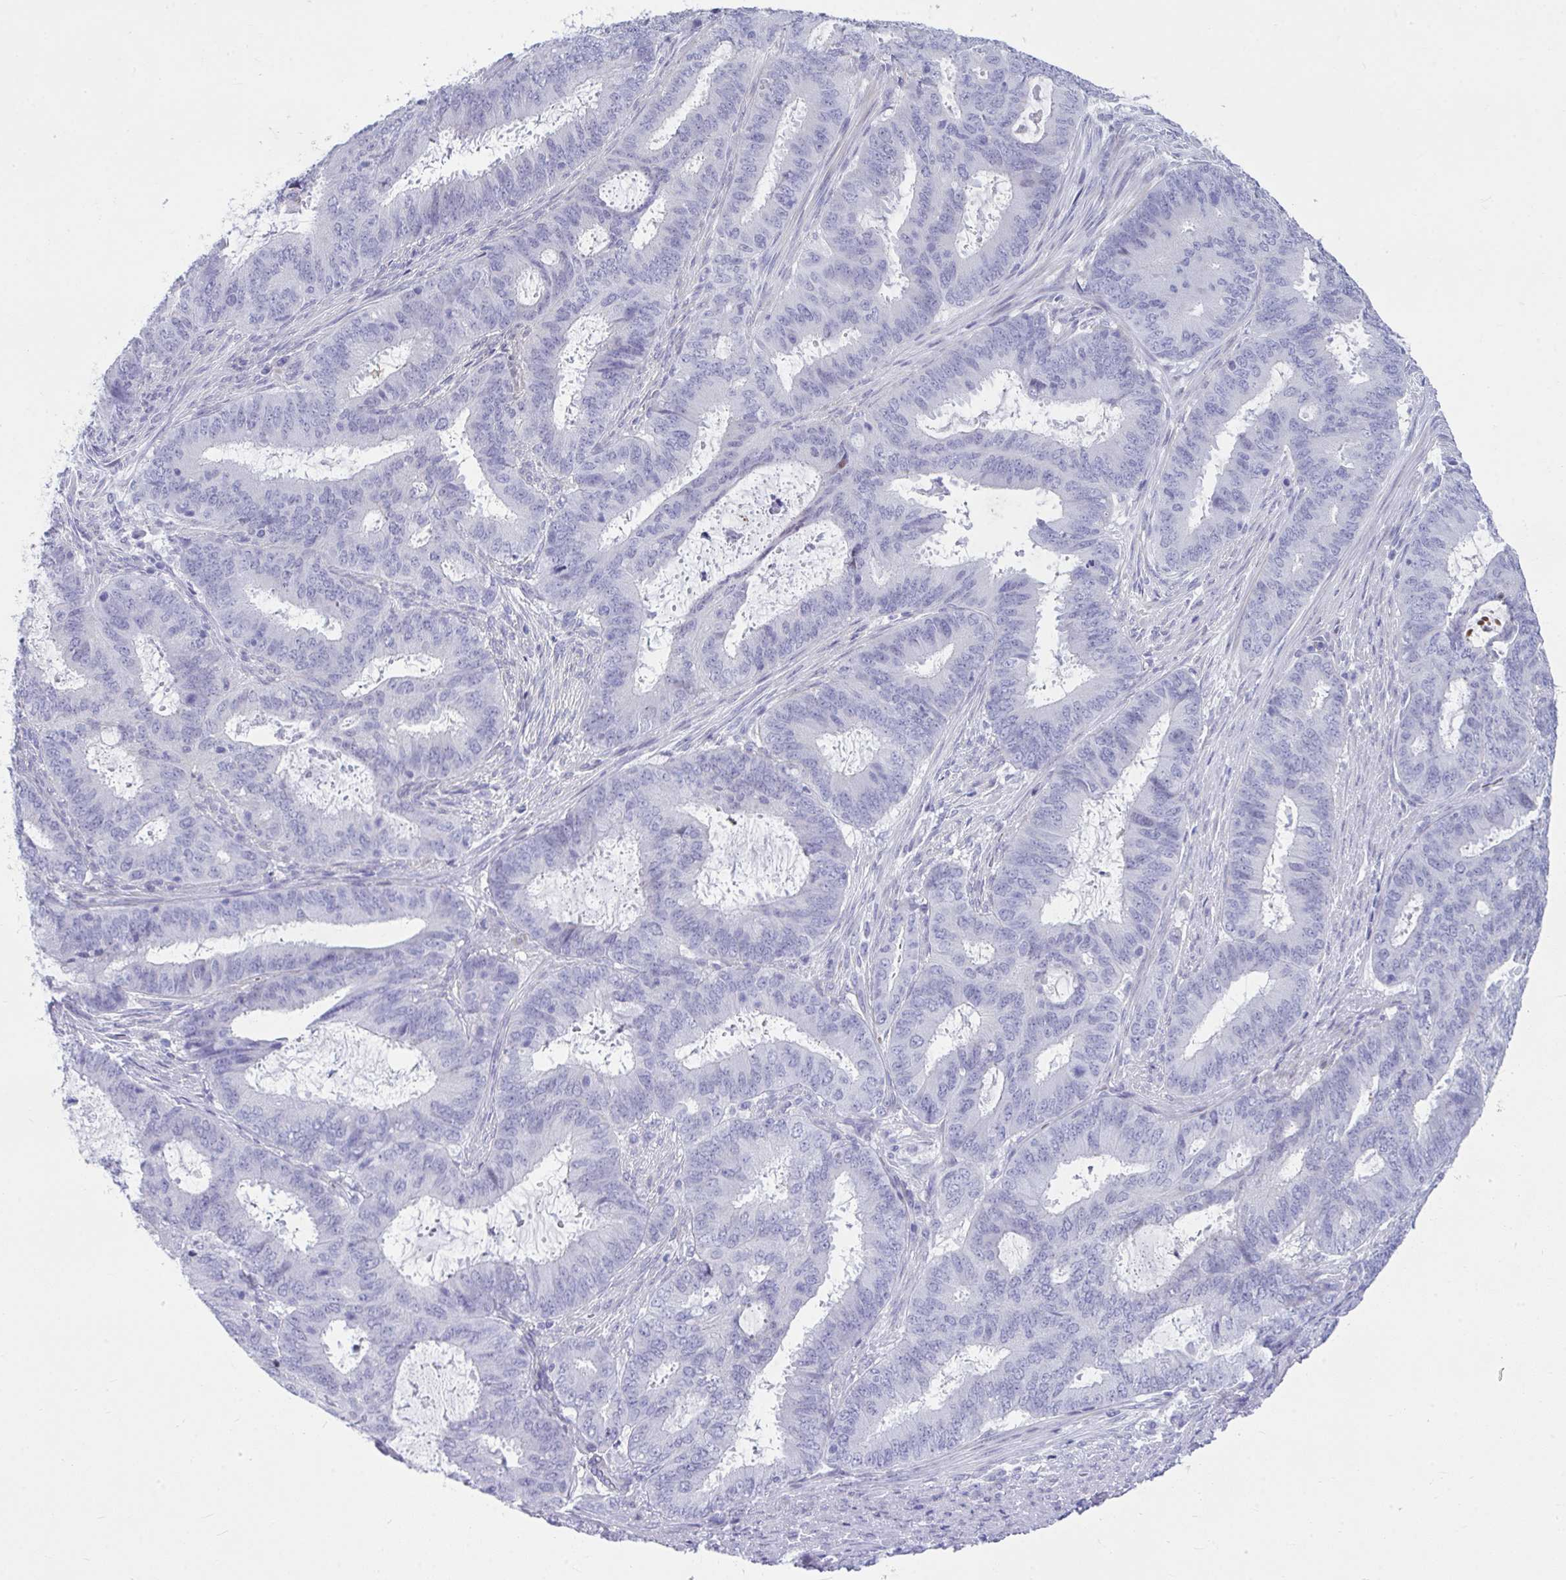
{"staining": {"intensity": "negative", "quantity": "none", "location": "none"}, "tissue": "endometrial cancer", "cell_type": "Tumor cells", "image_type": "cancer", "snomed": [{"axis": "morphology", "description": "Adenocarcinoma, NOS"}, {"axis": "topography", "description": "Endometrium"}], "caption": "IHC histopathology image of human endometrial cancer (adenocarcinoma) stained for a protein (brown), which demonstrates no positivity in tumor cells.", "gene": "ISL1", "patient": {"sex": "female", "age": 51}}